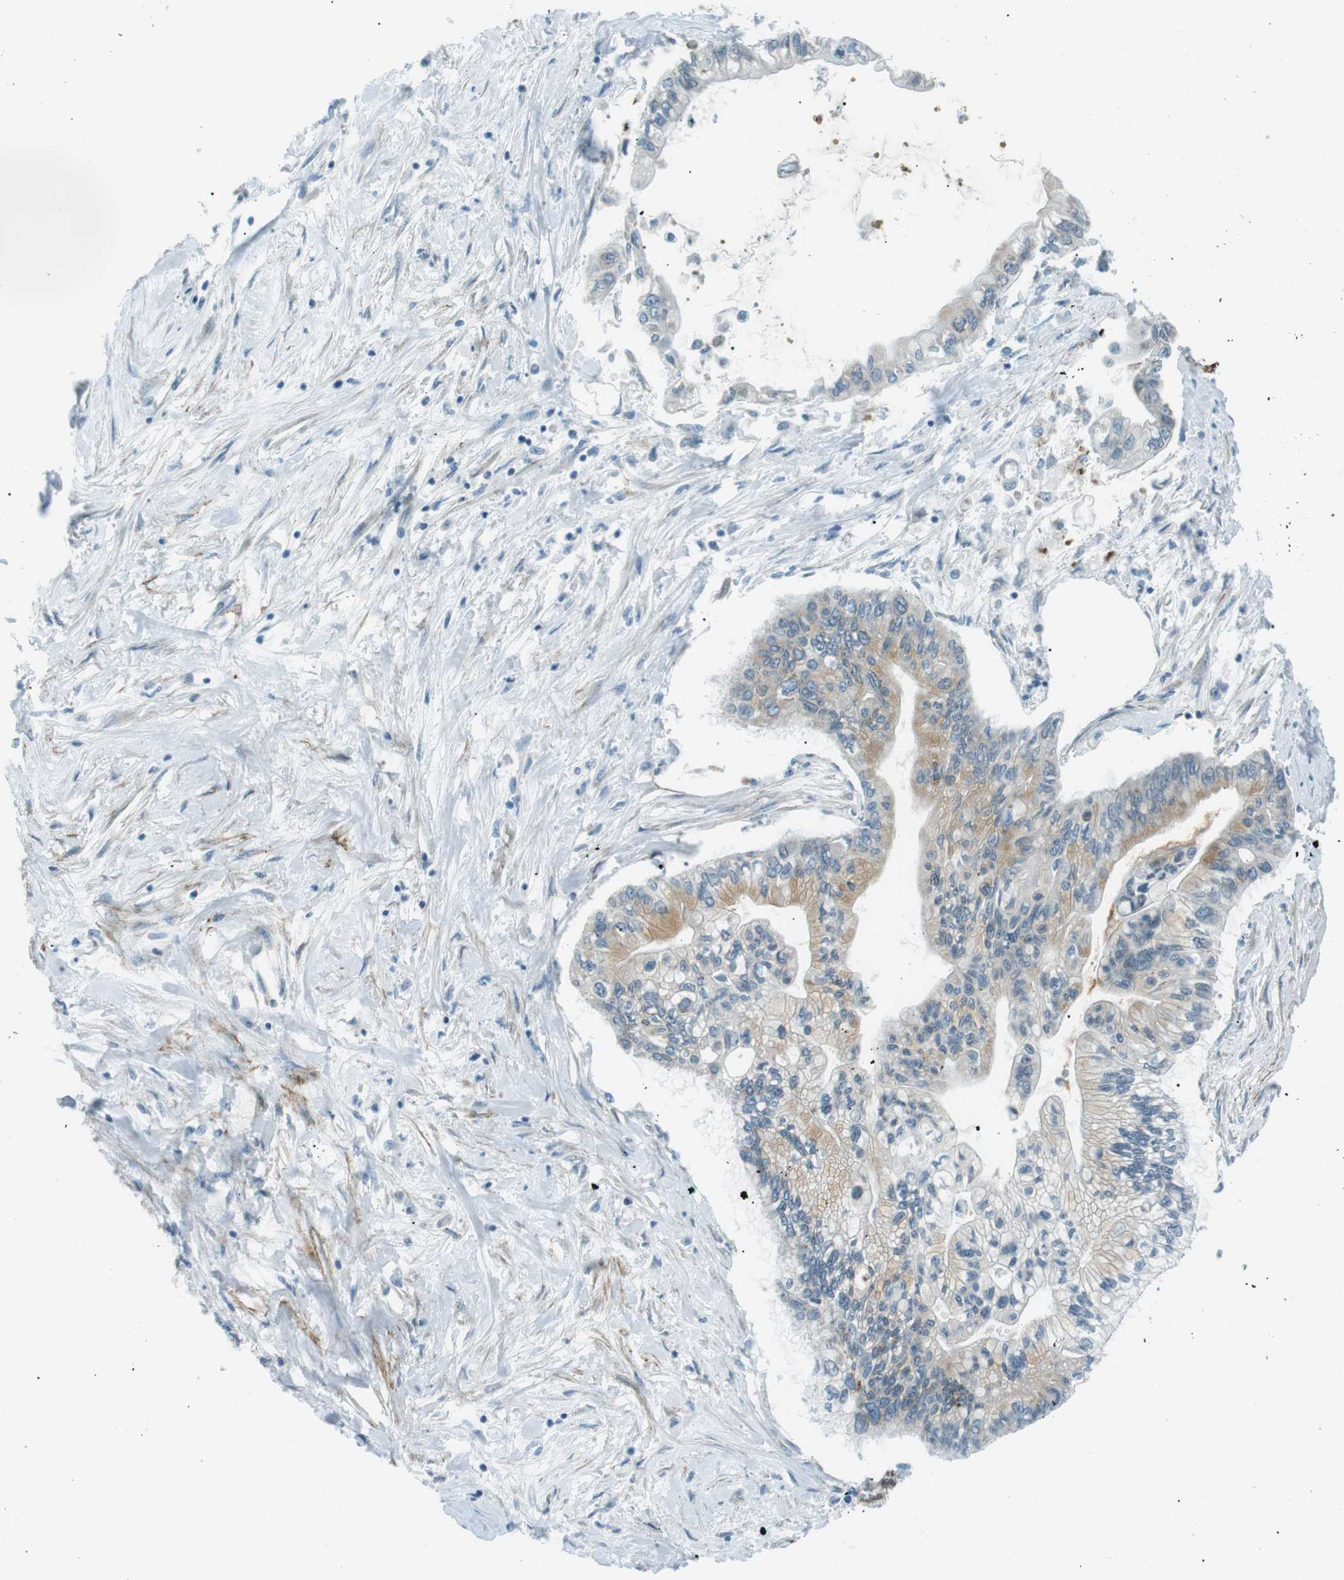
{"staining": {"intensity": "weak", "quantity": "25%-75%", "location": "cytoplasmic/membranous"}, "tissue": "pancreatic cancer", "cell_type": "Tumor cells", "image_type": "cancer", "snomed": [{"axis": "morphology", "description": "Adenocarcinoma, NOS"}, {"axis": "topography", "description": "Pancreas"}], "caption": "IHC (DAB (3,3'-diaminobenzidine)) staining of human pancreatic cancer (adenocarcinoma) reveals weak cytoplasmic/membranous protein staining in about 25%-75% of tumor cells.", "gene": "ODR4", "patient": {"sex": "female", "age": 77}}